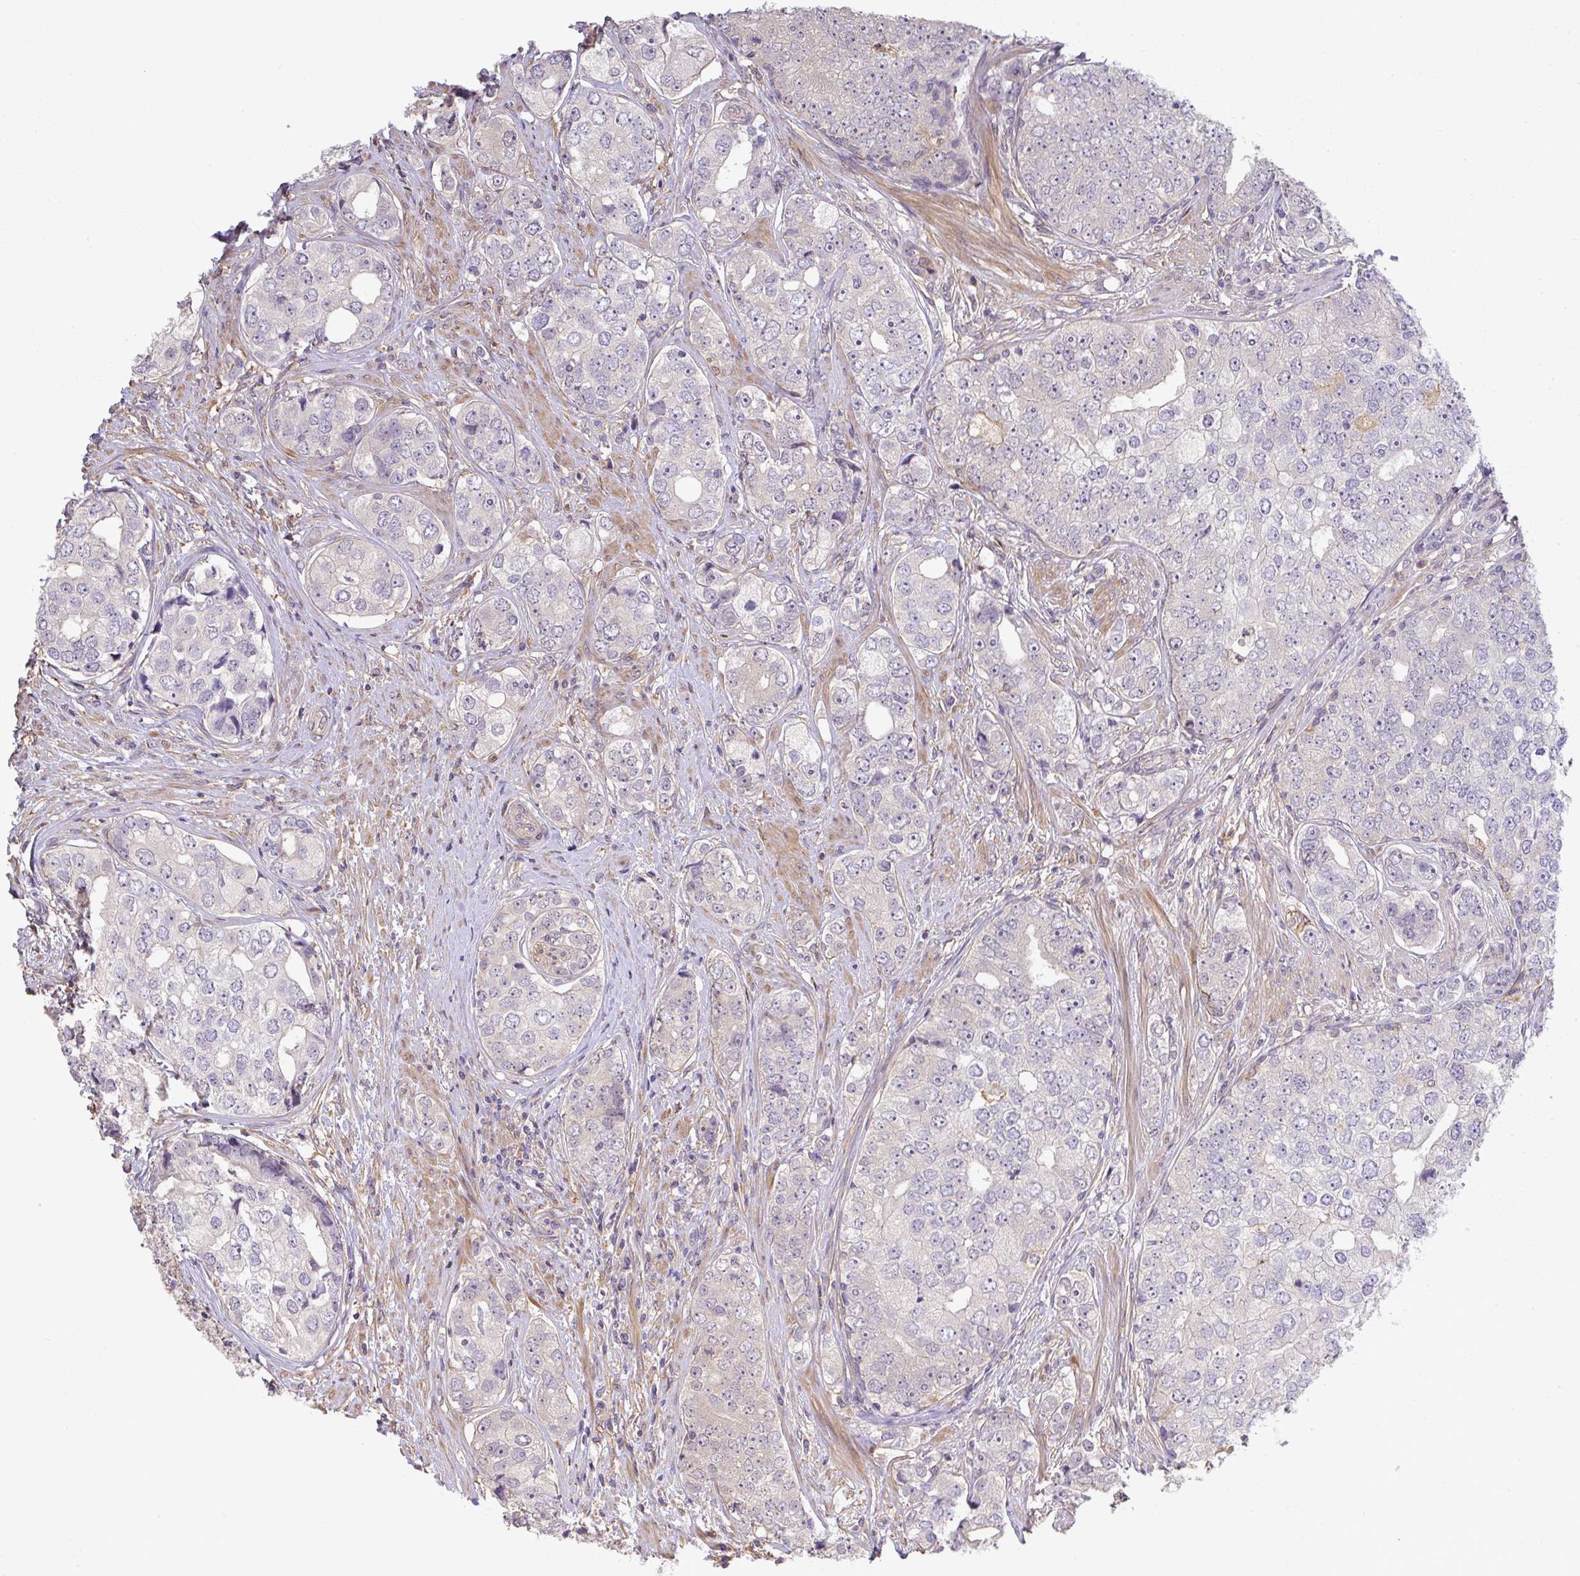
{"staining": {"intensity": "negative", "quantity": "none", "location": "none"}, "tissue": "prostate cancer", "cell_type": "Tumor cells", "image_type": "cancer", "snomed": [{"axis": "morphology", "description": "Adenocarcinoma, High grade"}, {"axis": "topography", "description": "Prostate"}], "caption": "An immunohistochemistry (IHC) histopathology image of prostate cancer is shown. There is no staining in tumor cells of prostate cancer.", "gene": "EEF1AKMT1", "patient": {"sex": "male", "age": 60}}